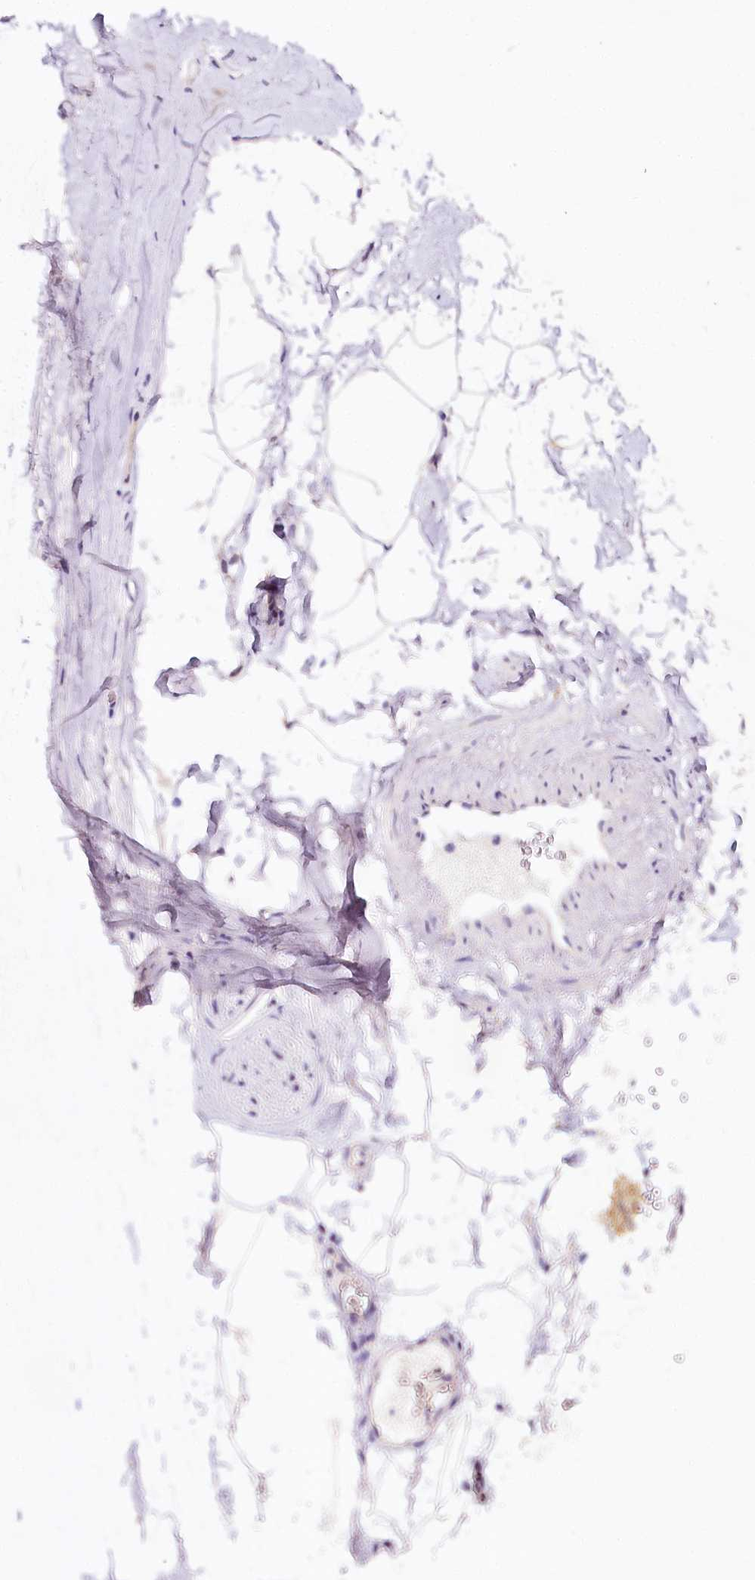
{"staining": {"intensity": "negative", "quantity": "none", "location": "none"}, "tissue": "adipose tissue", "cell_type": "Adipocytes", "image_type": "normal", "snomed": [{"axis": "morphology", "description": "Normal tissue, NOS"}, {"axis": "topography", "description": "Cartilage tissue"}, {"axis": "topography", "description": "Bronchus"}], "caption": "Immunohistochemistry (IHC) histopathology image of benign human adipose tissue stained for a protein (brown), which reveals no staining in adipocytes. The staining was performed using DAB (3,3'-diaminobenzidine) to visualize the protein expression in brown, while the nuclei were stained in blue with hematoxylin (Magnification: 20x).", "gene": "TP53", "patient": {"sex": "female", "age": 73}}